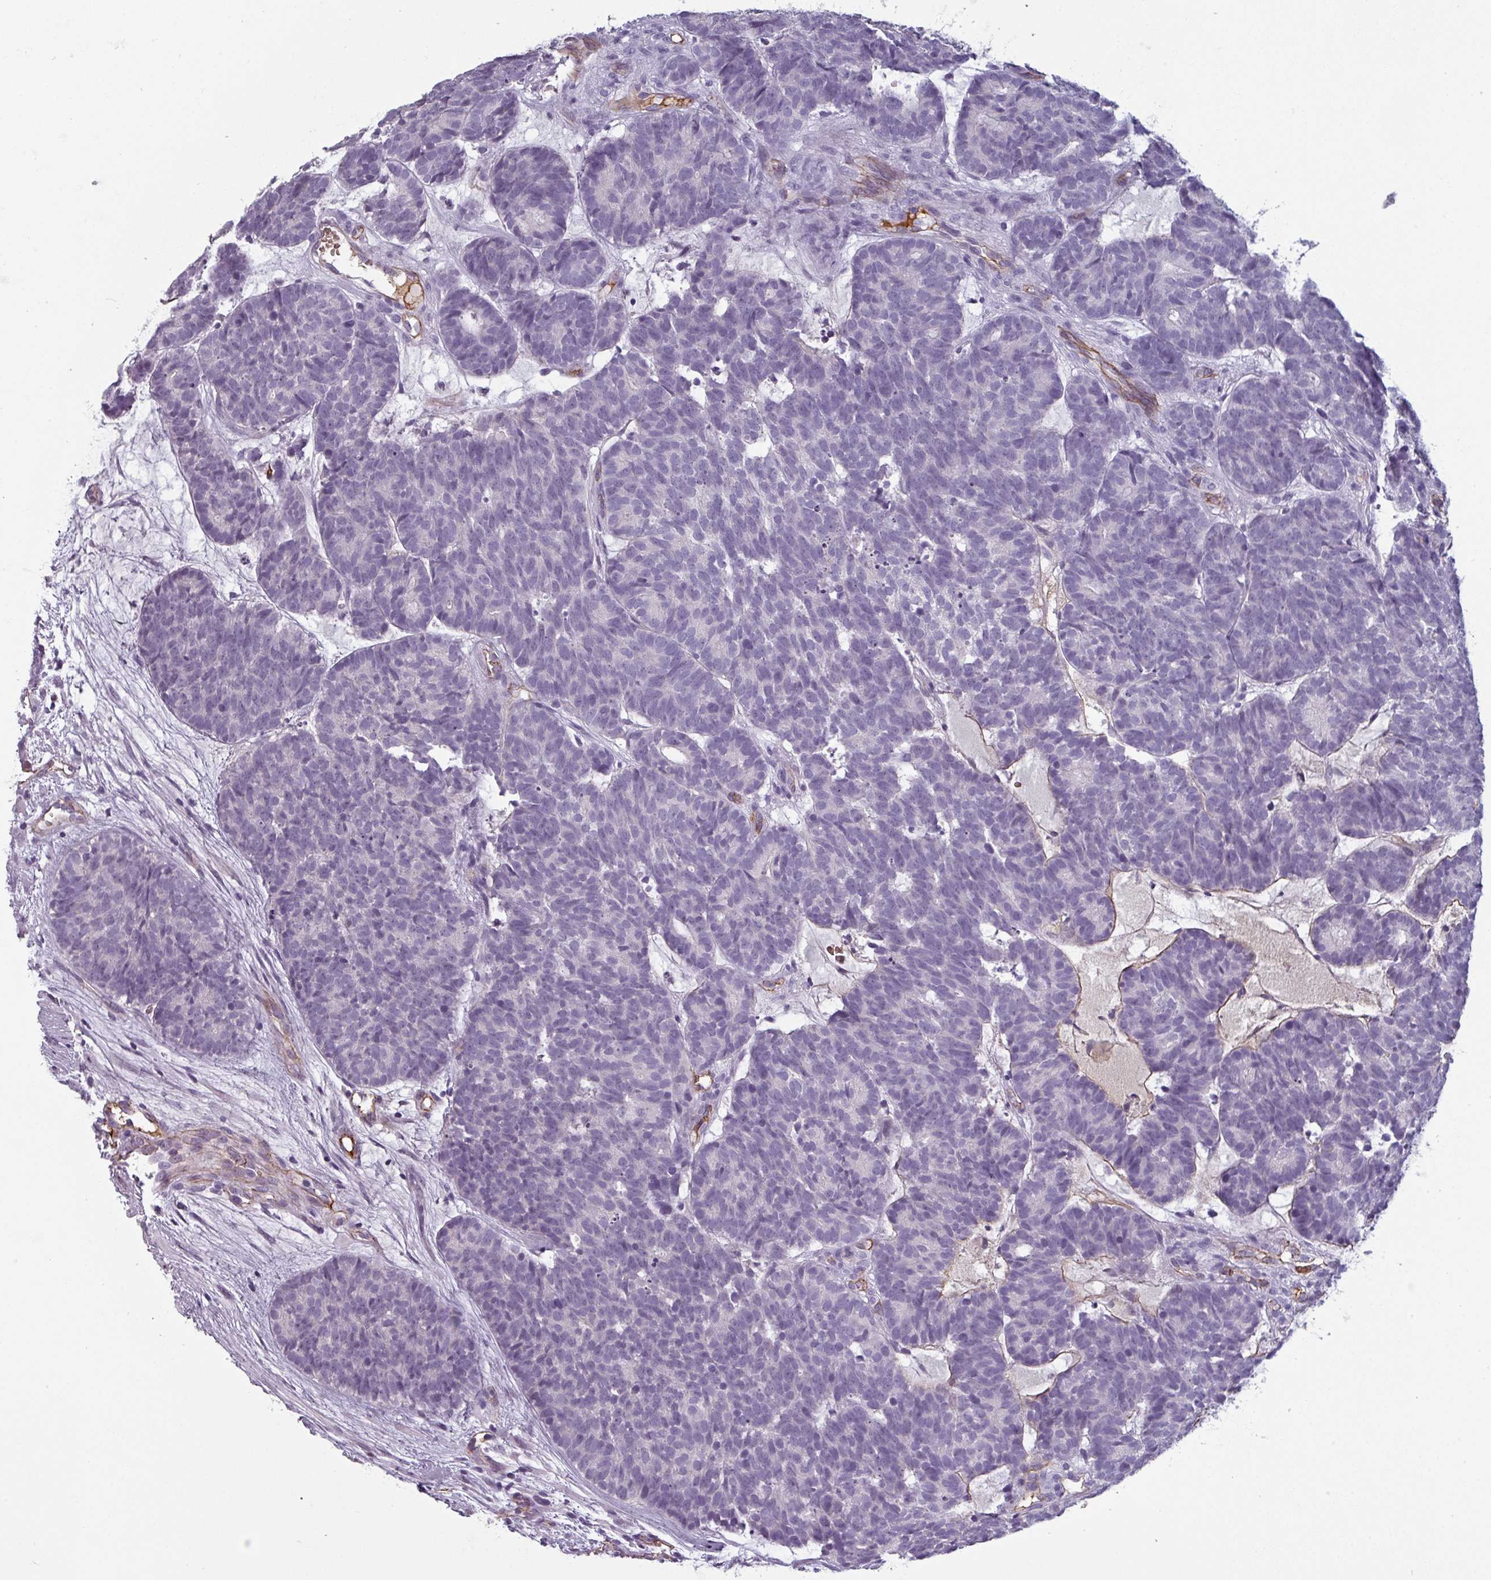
{"staining": {"intensity": "negative", "quantity": "none", "location": "none"}, "tissue": "head and neck cancer", "cell_type": "Tumor cells", "image_type": "cancer", "snomed": [{"axis": "morphology", "description": "Adenocarcinoma, NOS"}, {"axis": "topography", "description": "Head-Neck"}], "caption": "High power microscopy histopathology image of an IHC photomicrograph of head and neck adenocarcinoma, revealing no significant expression in tumor cells. Nuclei are stained in blue.", "gene": "AREL1", "patient": {"sex": "female", "age": 81}}